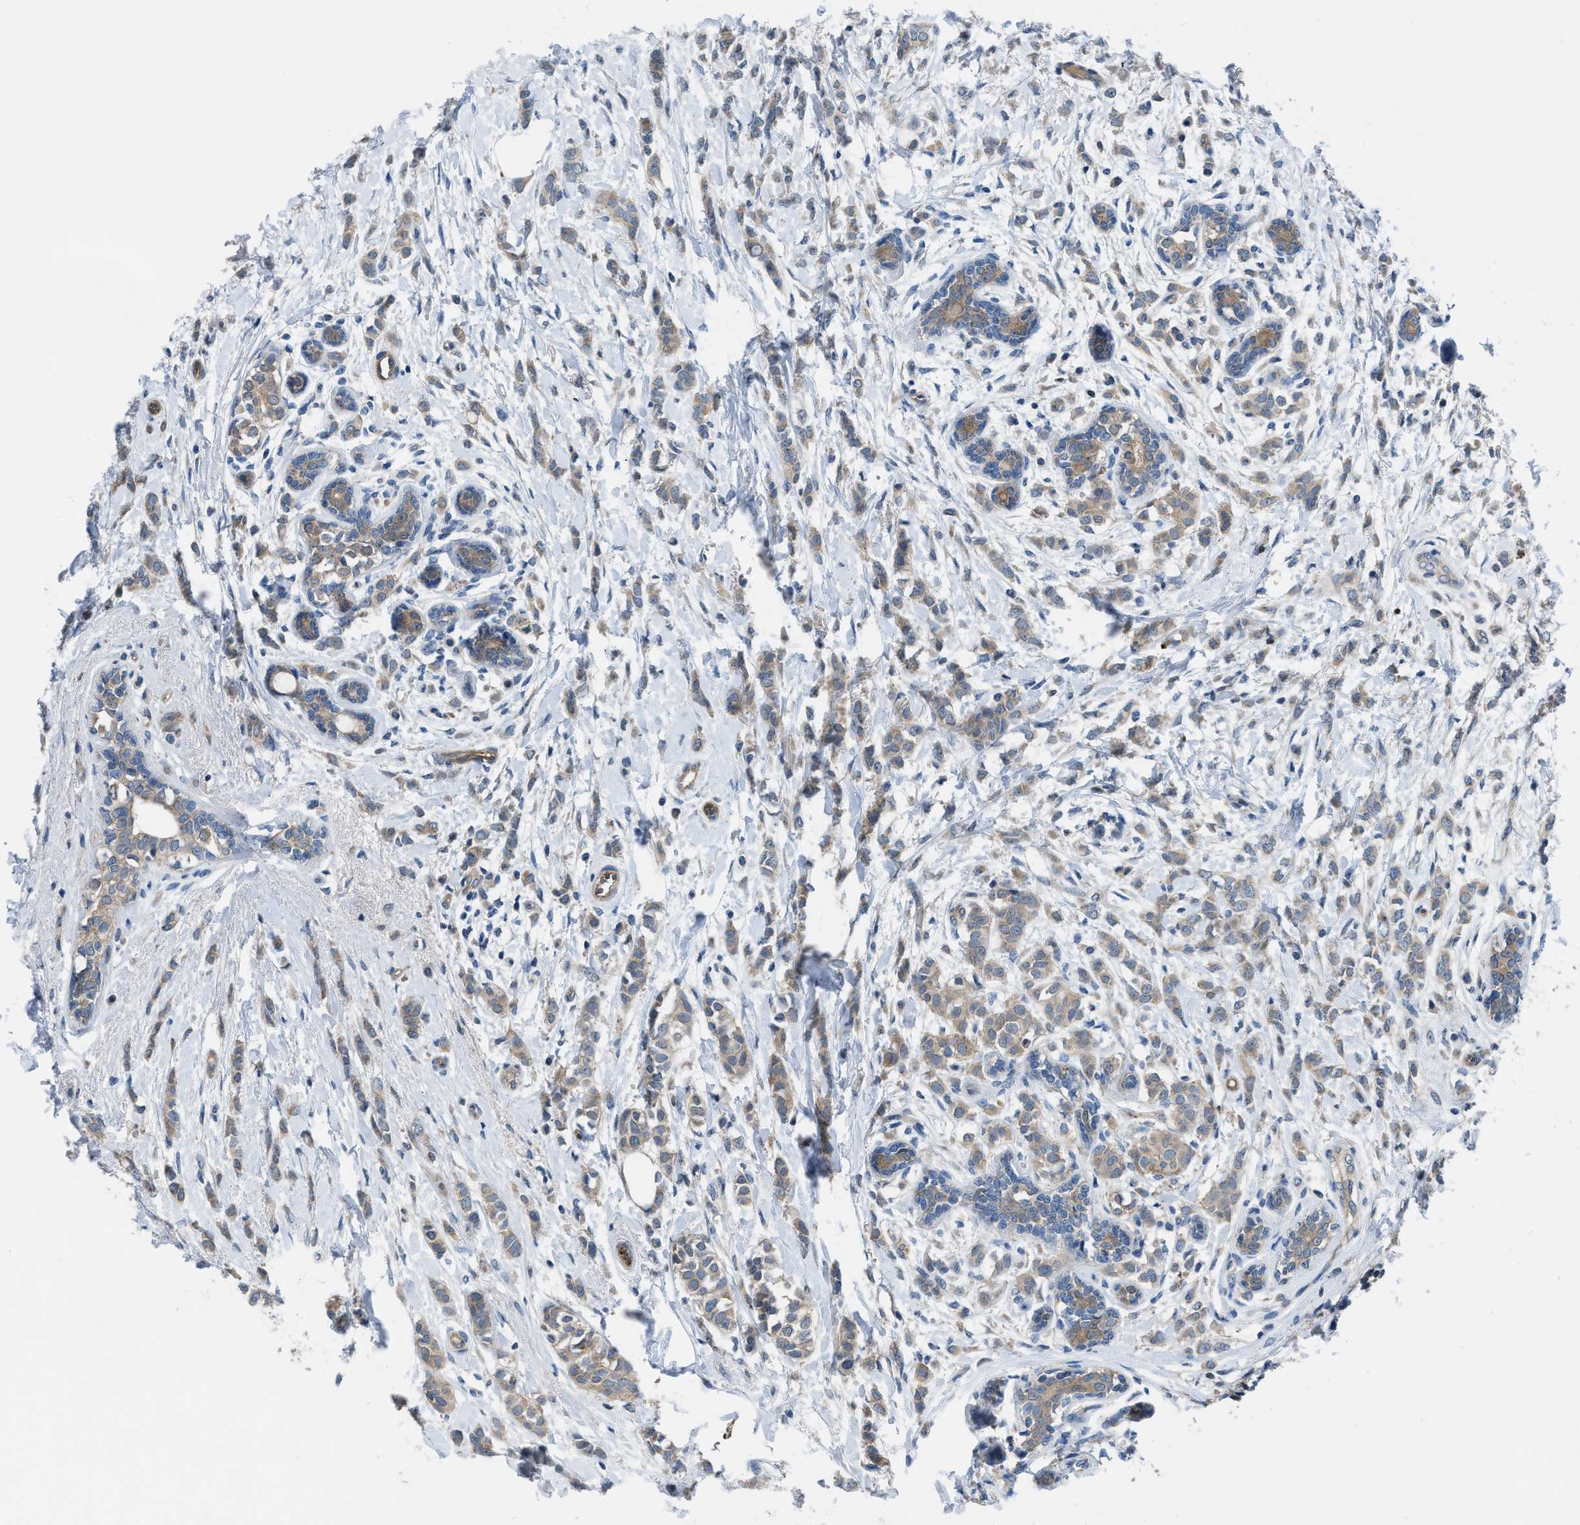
{"staining": {"intensity": "moderate", "quantity": ">75%", "location": "cytoplasmic/membranous"}, "tissue": "breast cancer", "cell_type": "Tumor cells", "image_type": "cancer", "snomed": [{"axis": "morphology", "description": "Lobular carcinoma, in situ"}, {"axis": "morphology", "description": "Lobular carcinoma"}, {"axis": "topography", "description": "Breast"}], "caption": "Lobular carcinoma (breast) stained with a brown dye exhibits moderate cytoplasmic/membranous positive positivity in about >75% of tumor cells.", "gene": "BAZ2B", "patient": {"sex": "female", "age": 41}}